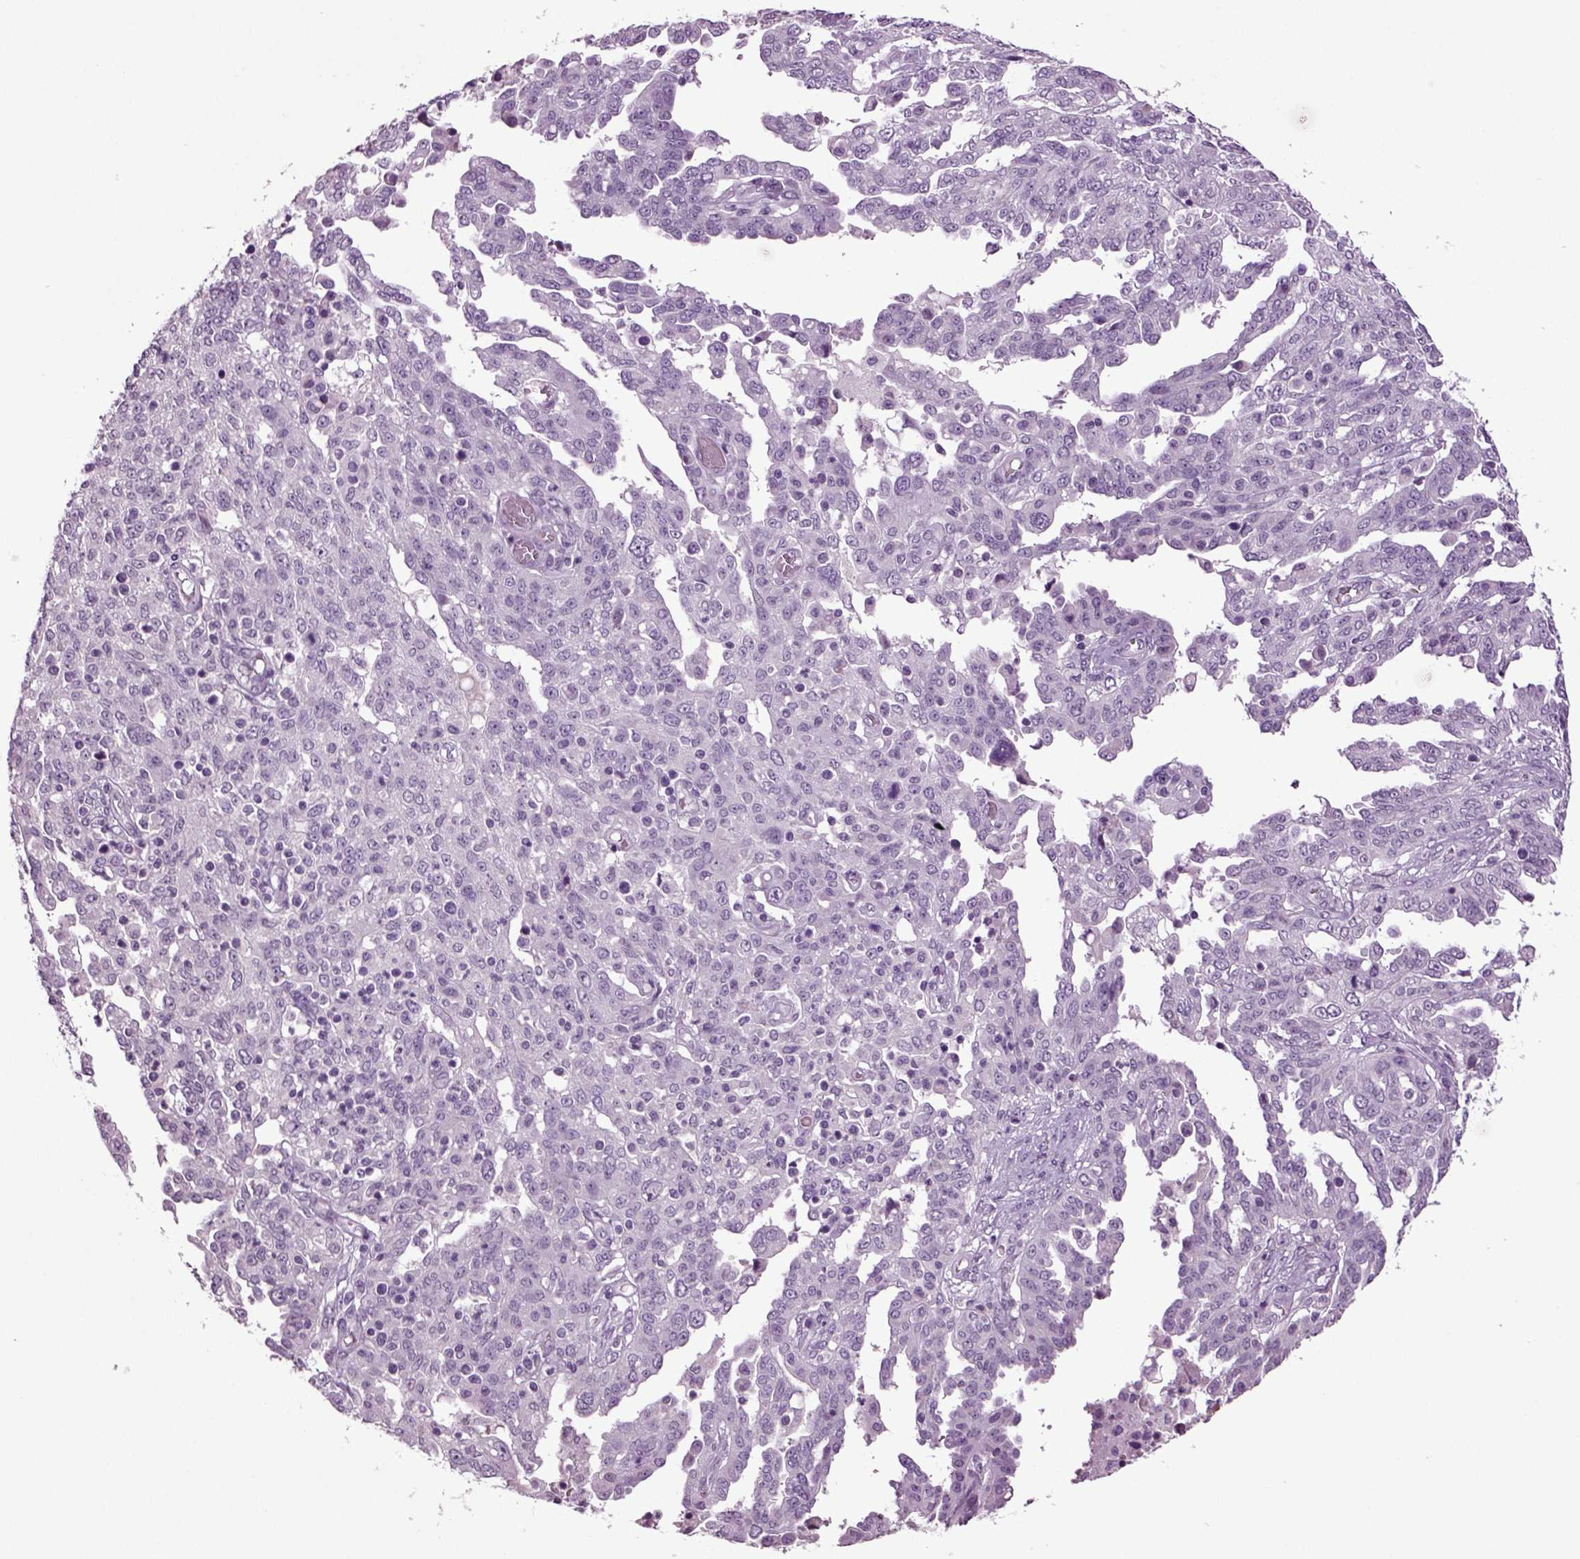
{"staining": {"intensity": "negative", "quantity": "none", "location": "none"}, "tissue": "ovarian cancer", "cell_type": "Tumor cells", "image_type": "cancer", "snomed": [{"axis": "morphology", "description": "Cystadenocarcinoma, serous, NOS"}, {"axis": "topography", "description": "Ovary"}], "caption": "An immunohistochemistry histopathology image of ovarian serous cystadenocarcinoma is shown. There is no staining in tumor cells of ovarian serous cystadenocarcinoma. (DAB immunohistochemistry with hematoxylin counter stain).", "gene": "SLC17A6", "patient": {"sex": "female", "age": 67}}